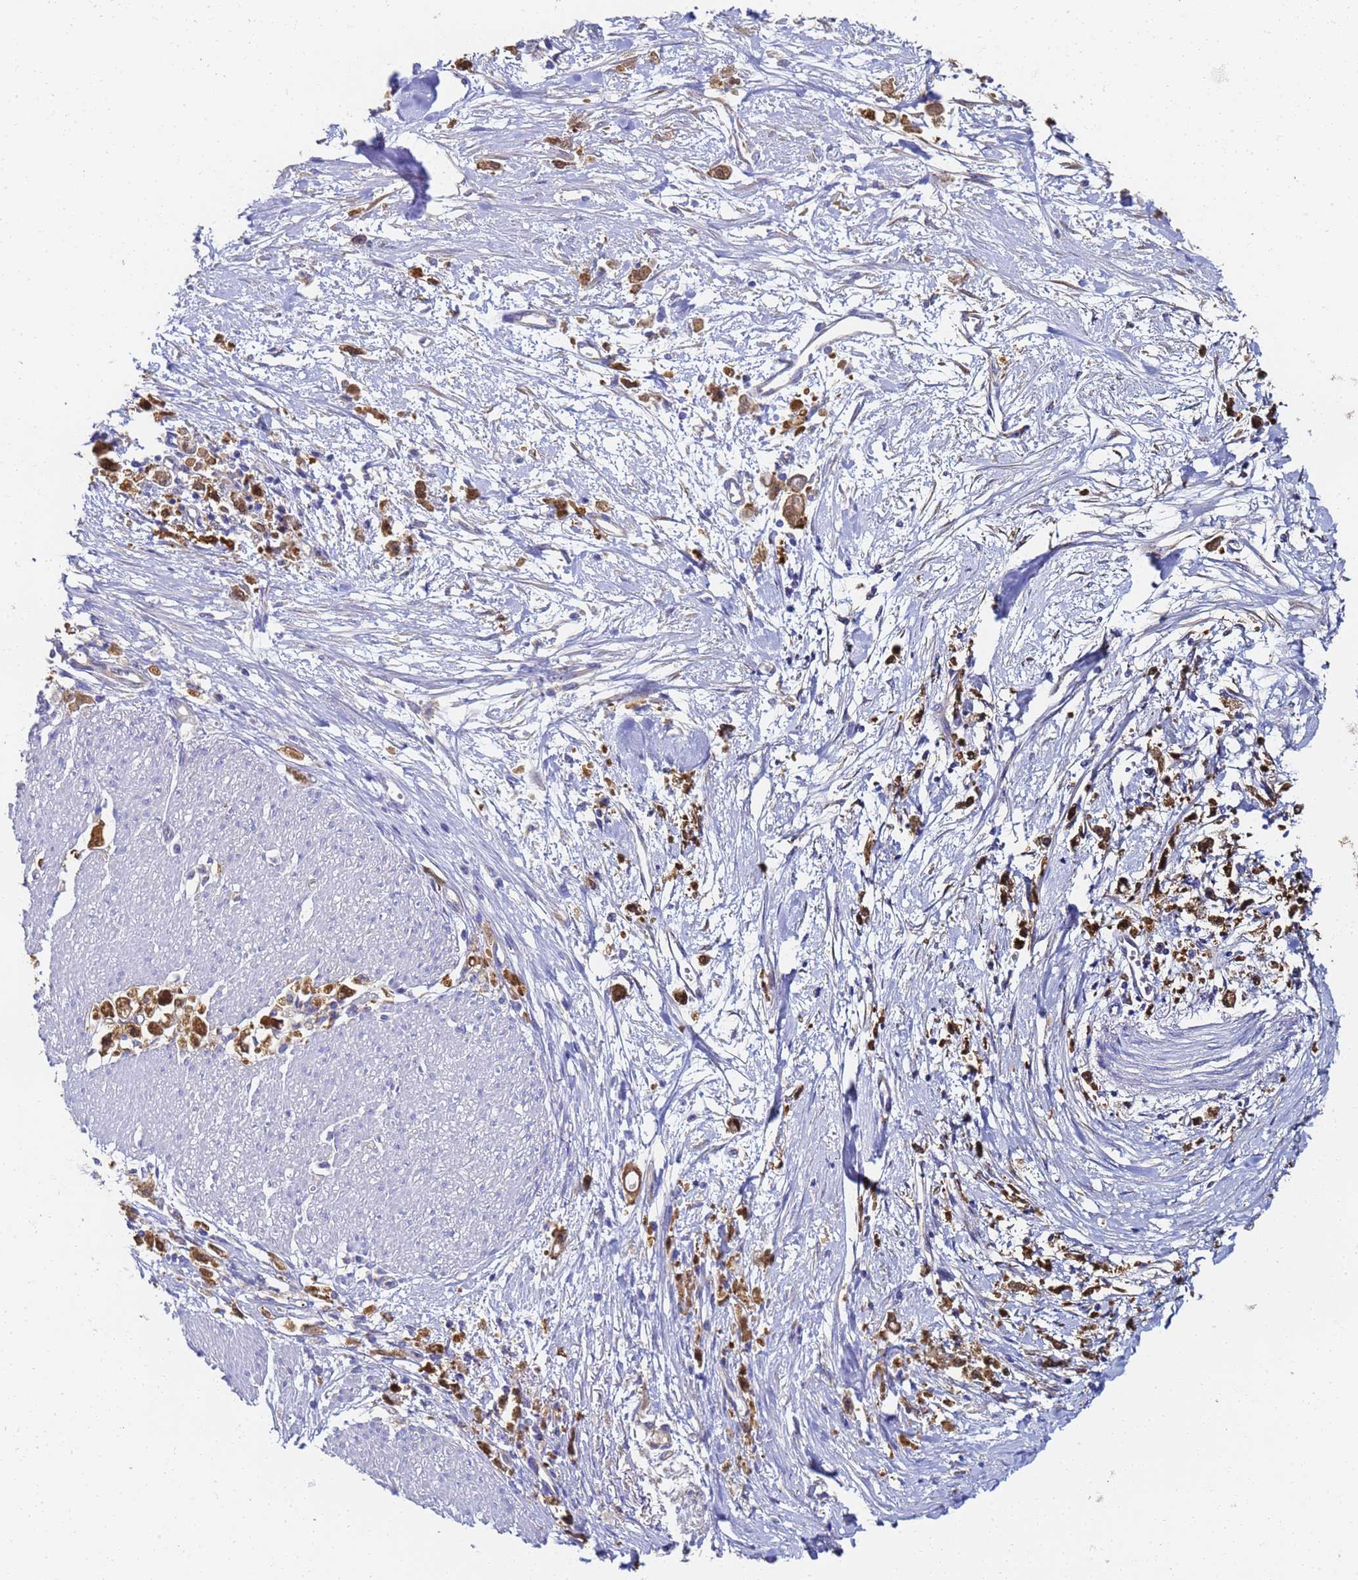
{"staining": {"intensity": "moderate", "quantity": ">75%", "location": "cytoplasmic/membranous"}, "tissue": "stomach cancer", "cell_type": "Tumor cells", "image_type": "cancer", "snomed": [{"axis": "morphology", "description": "Adenocarcinoma, NOS"}, {"axis": "topography", "description": "Stomach"}], "caption": "Immunohistochemical staining of adenocarcinoma (stomach) exhibits medium levels of moderate cytoplasmic/membranous expression in approximately >75% of tumor cells. (Brightfield microscopy of DAB IHC at high magnification).", "gene": "NME1-NME2", "patient": {"sex": "female", "age": 59}}